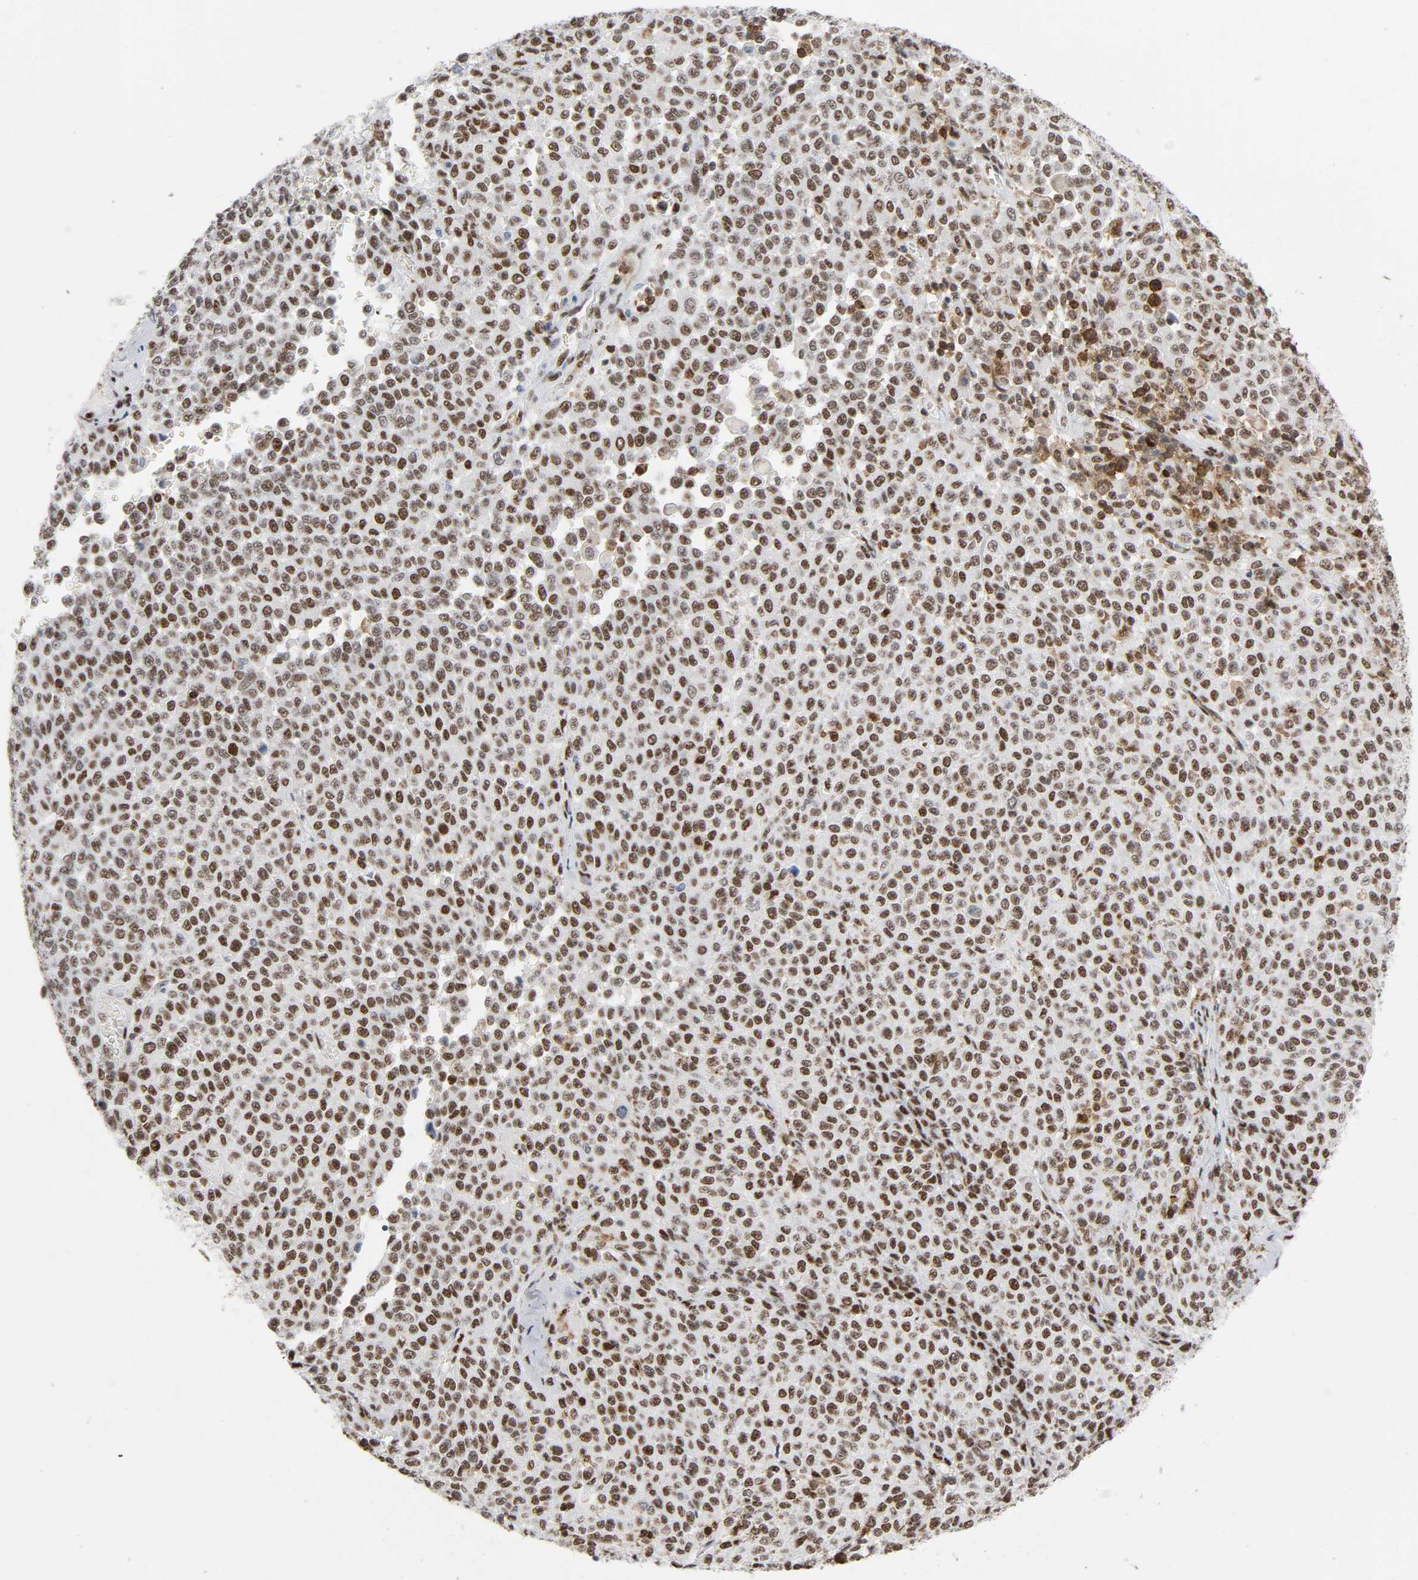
{"staining": {"intensity": "moderate", "quantity": ">75%", "location": "nuclear"}, "tissue": "melanoma", "cell_type": "Tumor cells", "image_type": "cancer", "snomed": [{"axis": "morphology", "description": "Malignant melanoma, Metastatic site"}, {"axis": "topography", "description": "Pancreas"}], "caption": "Melanoma tissue displays moderate nuclear positivity in about >75% of tumor cells", "gene": "WAS", "patient": {"sex": "female", "age": 30}}